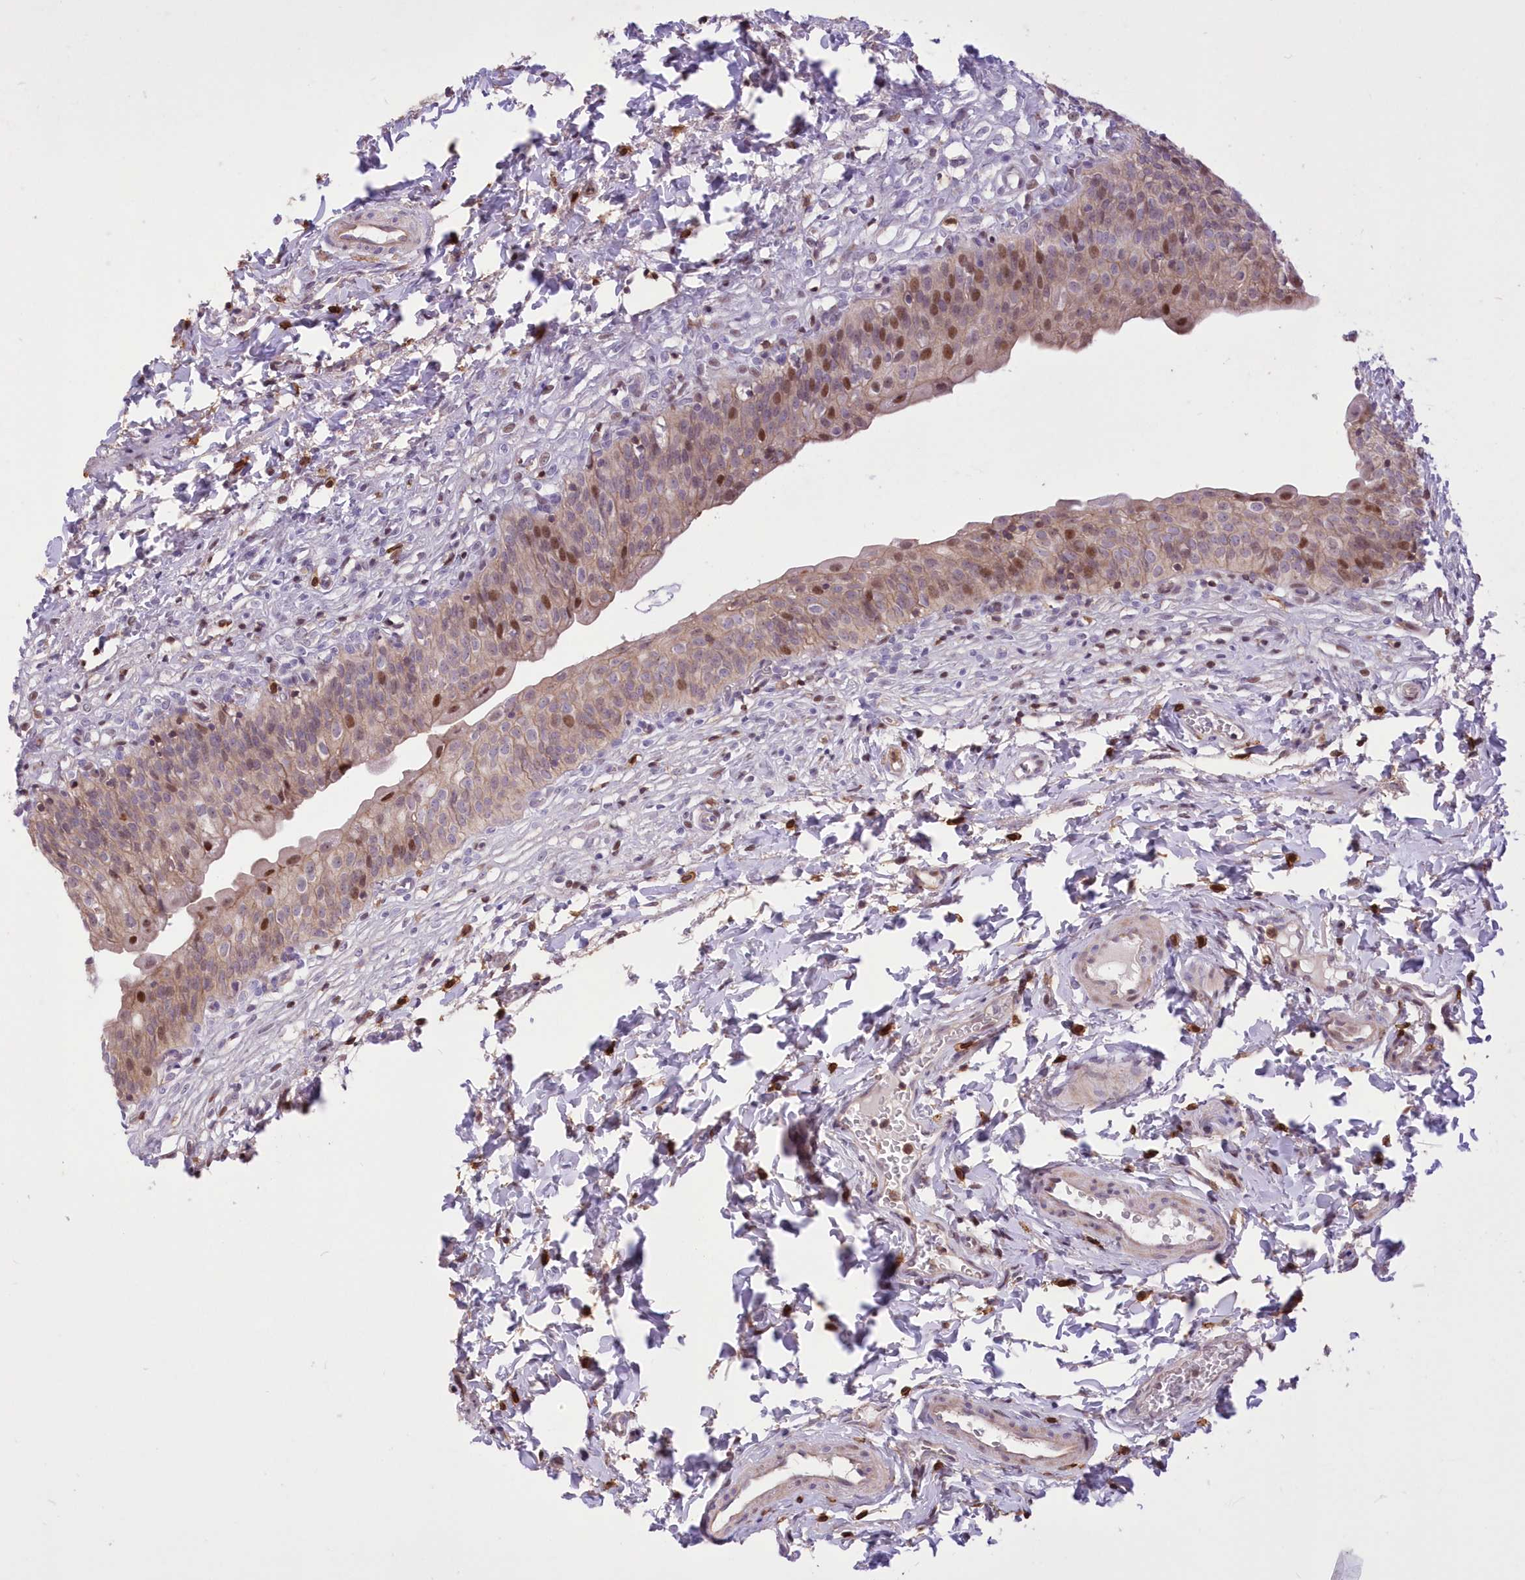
{"staining": {"intensity": "moderate", "quantity": ">75%", "location": "cytoplasmic/membranous,nuclear"}, "tissue": "urinary bladder", "cell_type": "Urothelial cells", "image_type": "normal", "snomed": [{"axis": "morphology", "description": "Normal tissue, NOS"}, {"axis": "topography", "description": "Urinary bladder"}], "caption": "Urinary bladder stained with DAB (3,3'-diaminobenzidine) immunohistochemistry reveals medium levels of moderate cytoplasmic/membranous,nuclear expression in approximately >75% of urothelial cells.", "gene": "RNPEPL1", "patient": {"sex": "male", "age": 55}}